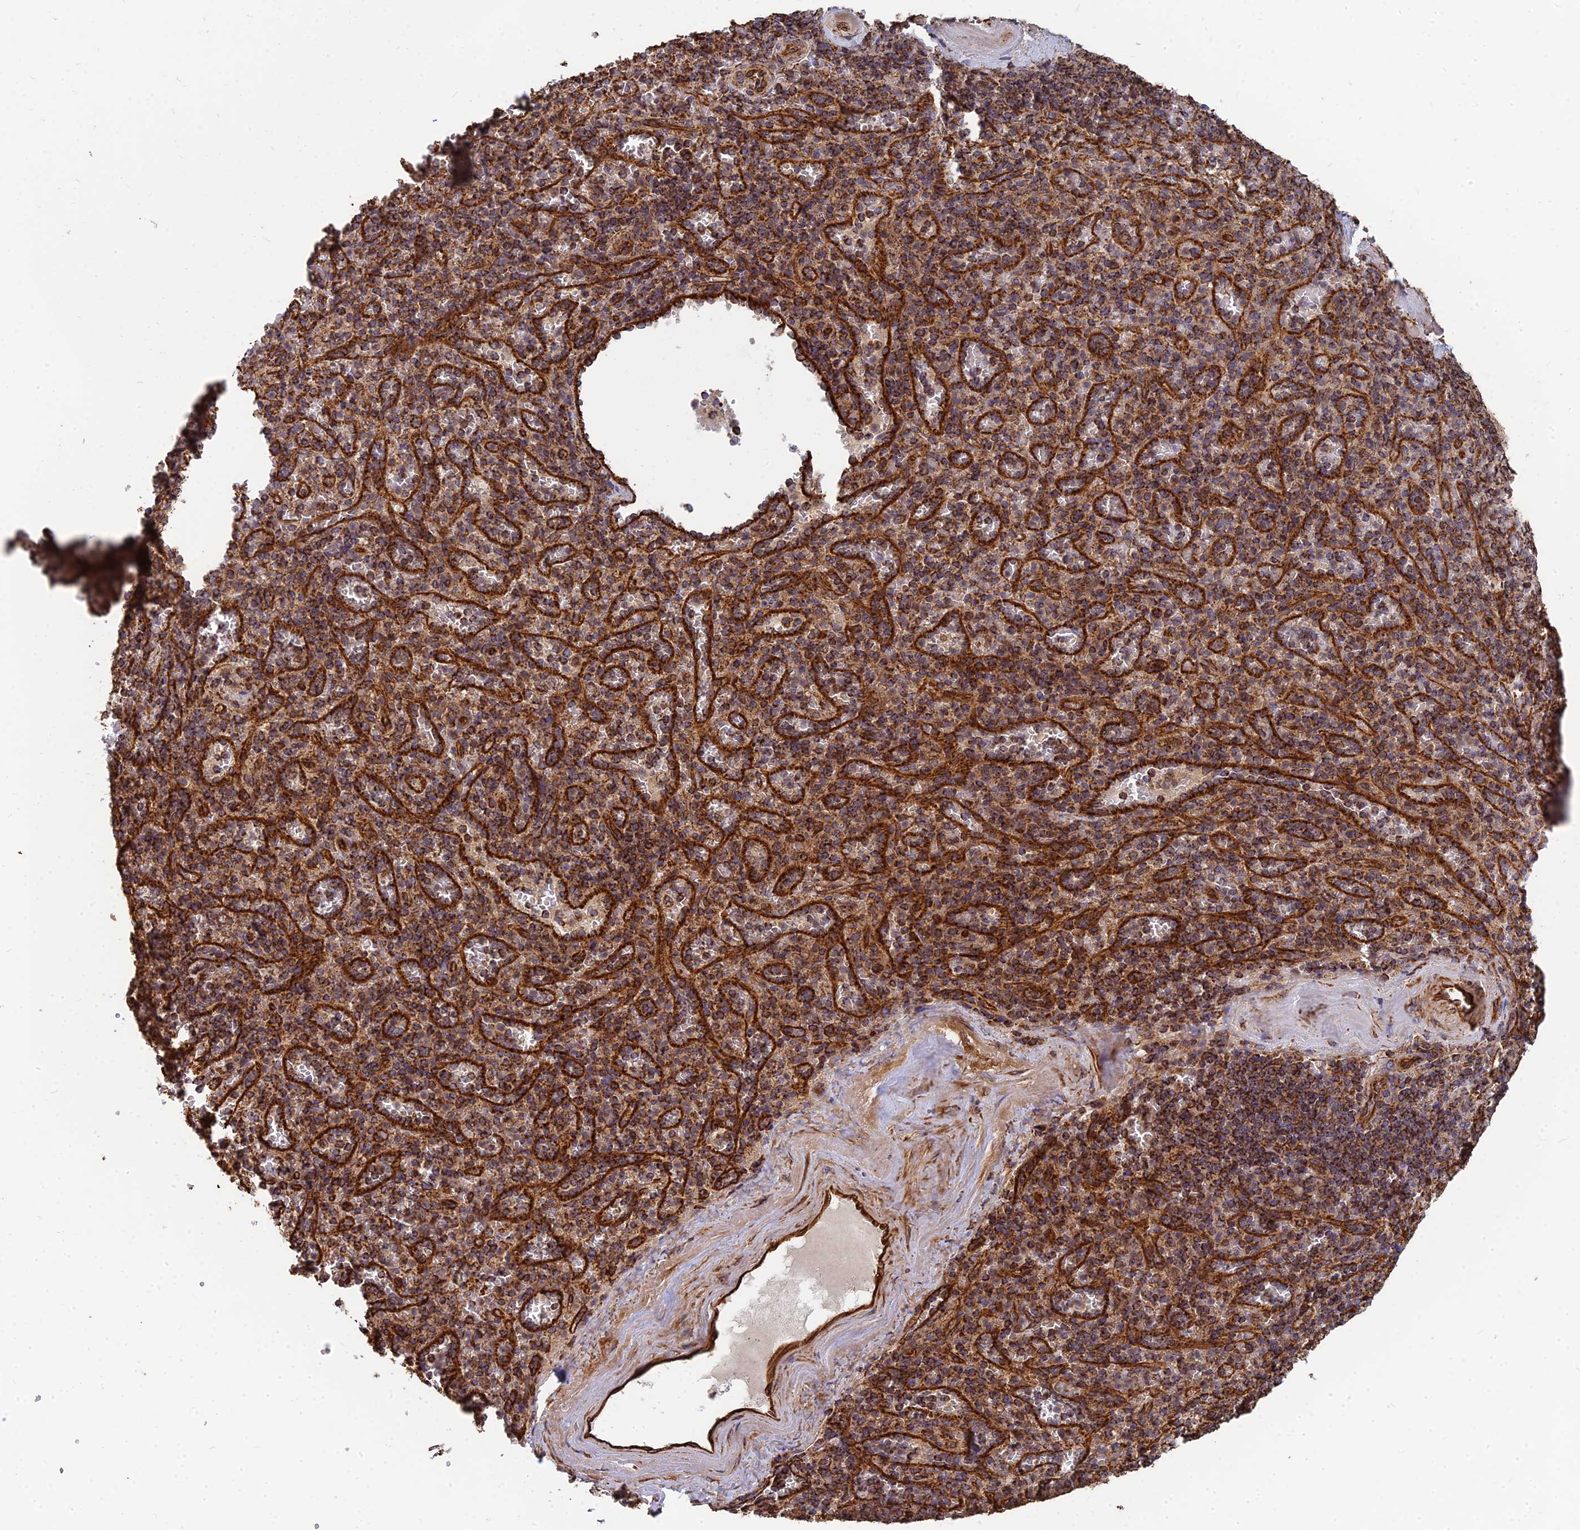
{"staining": {"intensity": "moderate", "quantity": ">75%", "location": "cytoplasmic/membranous"}, "tissue": "spleen", "cell_type": "Cells in red pulp", "image_type": "normal", "snomed": [{"axis": "morphology", "description": "Normal tissue, NOS"}, {"axis": "topography", "description": "Spleen"}], "caption": "Spleen stained with immunohistochemistry (IHC) displays moderate cytoplasmic/membranous positivity in about >75% of cells in red pulp.", "gene": "DSTYK", "patient": {"sex": "male", "age": 82}}